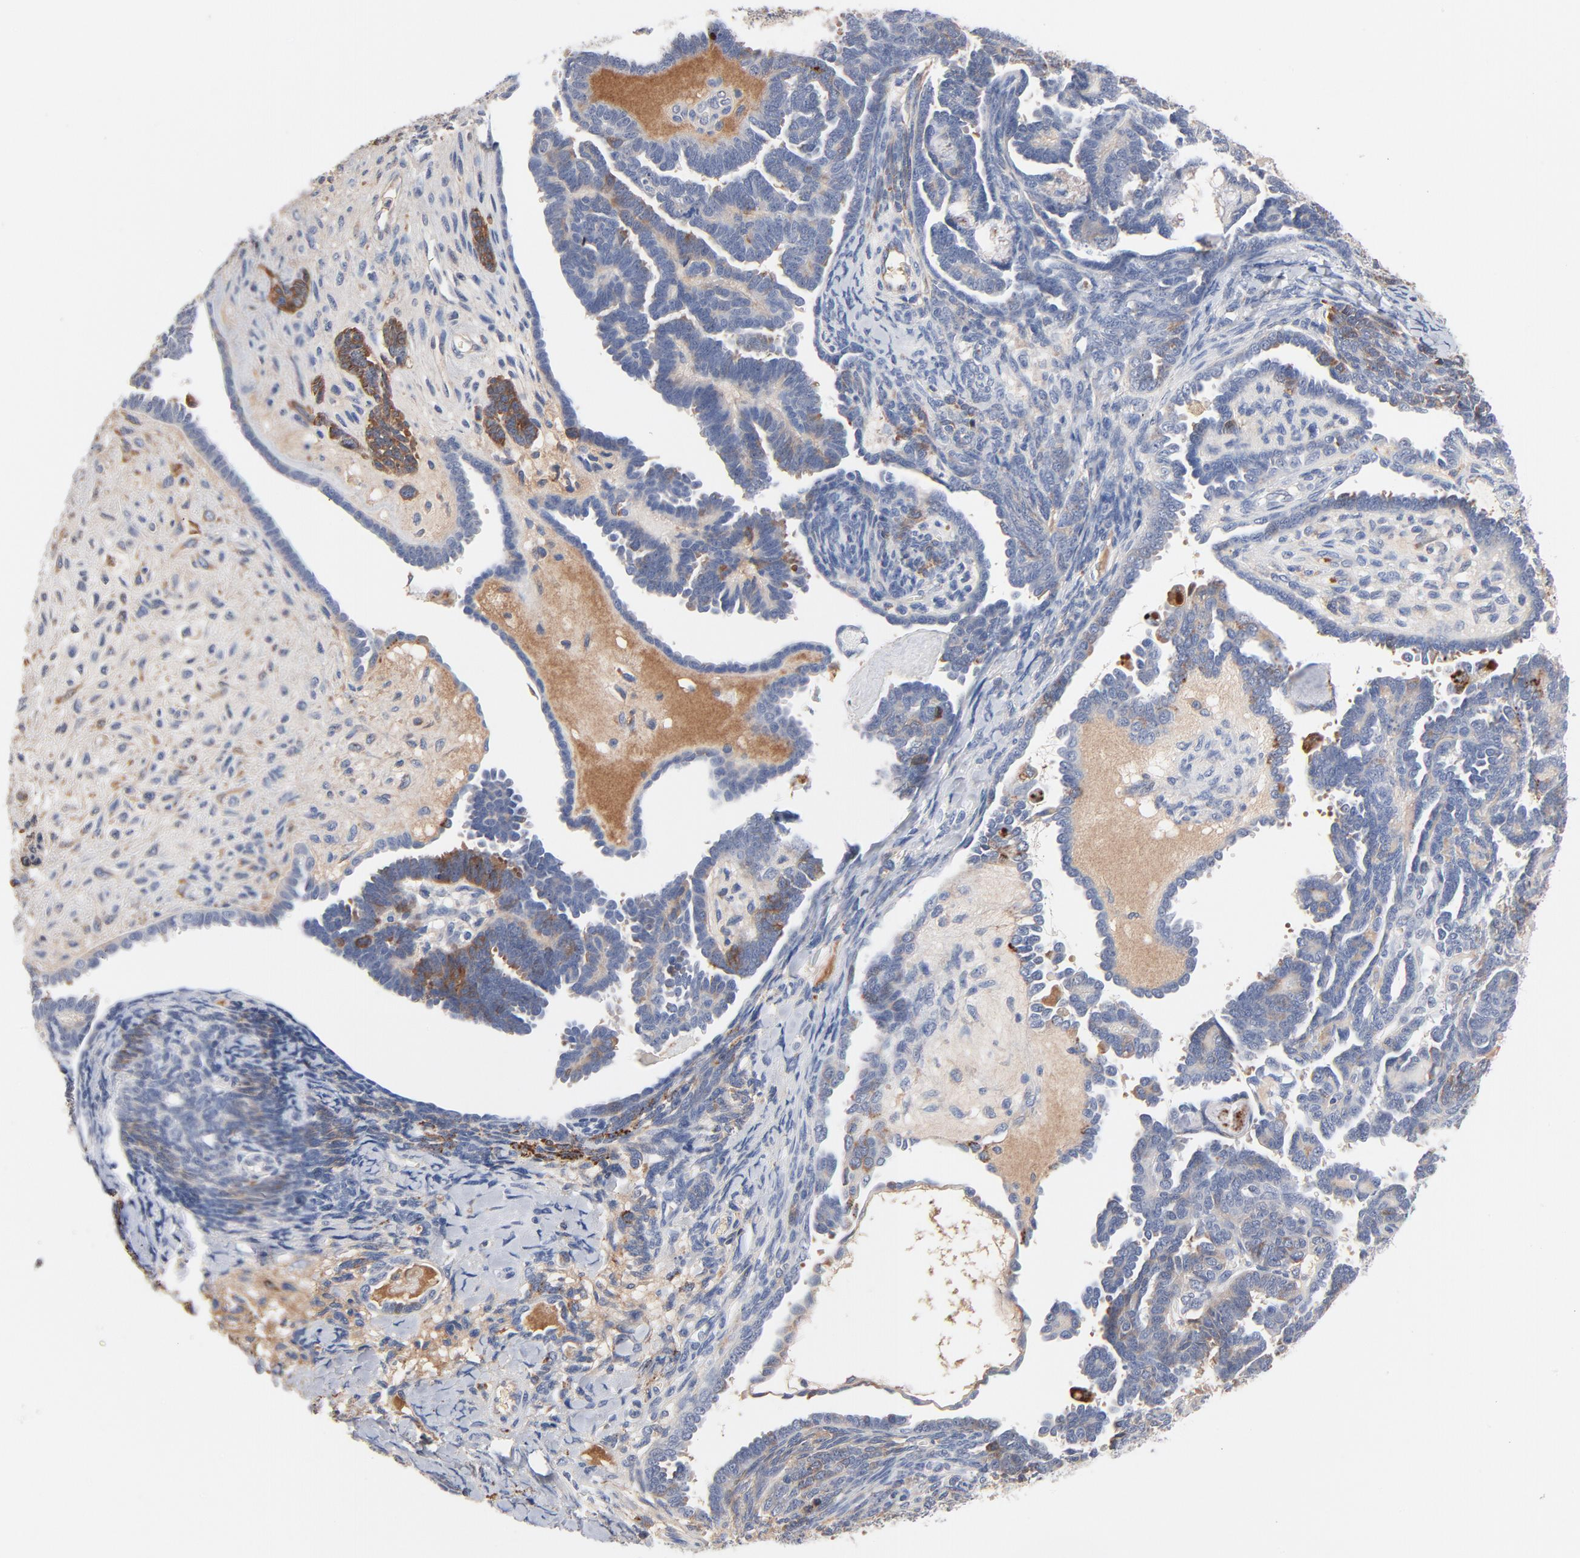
{"staining": {"intensity": "moderate", "quantity": "<25%", "location": "cytoplasmic/membranous"}, "tissue": "endometrial cancer", "cell_type": "Tumor cells", "image_type": "cancer", "snomed": [{"axis": "morphology", "description": "Neoplasm, malignant, NOS"}, {"axis": "topography", "description": "Endometrium"}], "caption": "This micrograph shows endometrial cancer (malignant neoplasm) stained with IHC to label a protein in brown. The cytoplasmic/membranous of tumor cells show moderate positivity for the protein. Nuclei are counter-stained blue.", "gene": "SERPINA4", "patient": {"sex": "female", "age": 74}}